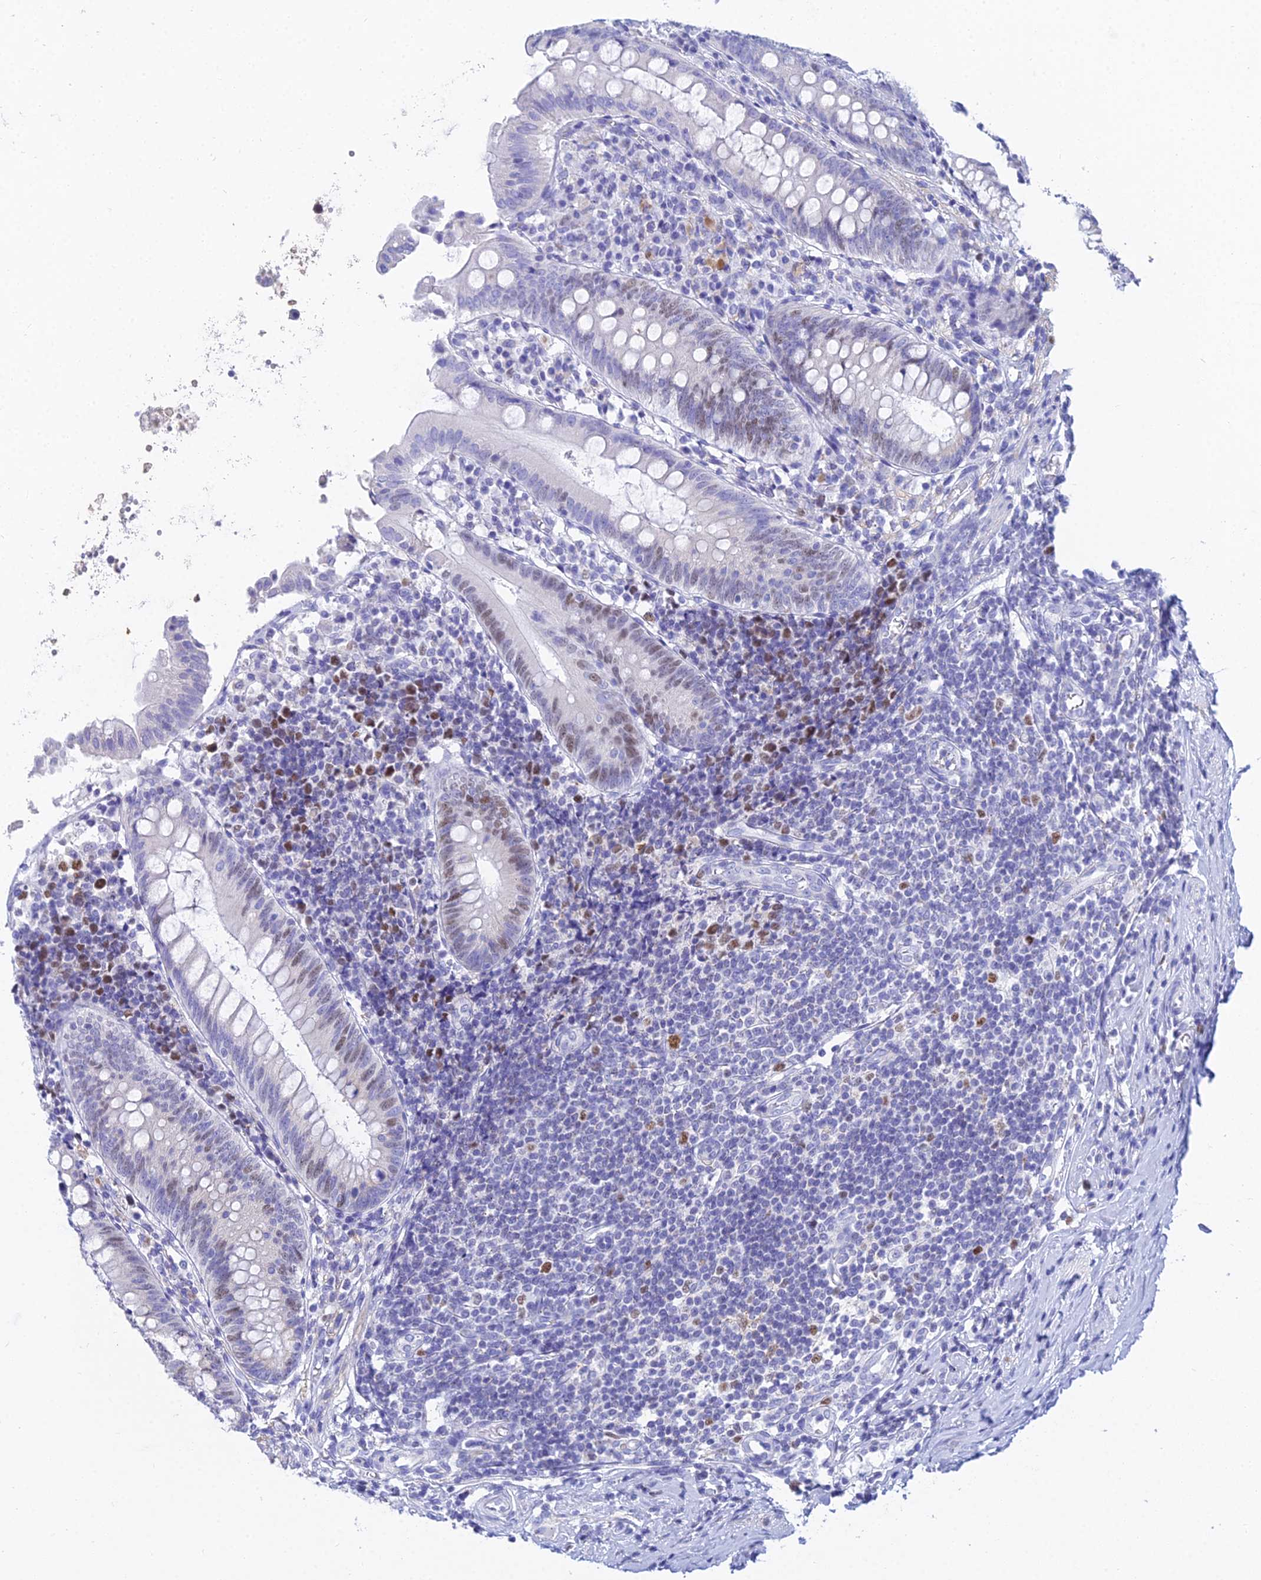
{"staining": {"intensity": "weak", "quantity": "<25%", "location": "nuclear"}, "tissue": "appendix", "cell_type": "Glandular cells", "image_type": "normal", "snomed": [{"axis": "morphology", "description": "Normal tissue, NOS"}, {"axis": "topography", "description": "Appendix"}], "caption": "This photomicrograph is of benign appendix stained with IHC to label a protein in brown with the nuclei are counter-stained blue. There is no staining in glandular cells.", "gene": "MCM2", "patient": {"sex": "female", "age": 54}}